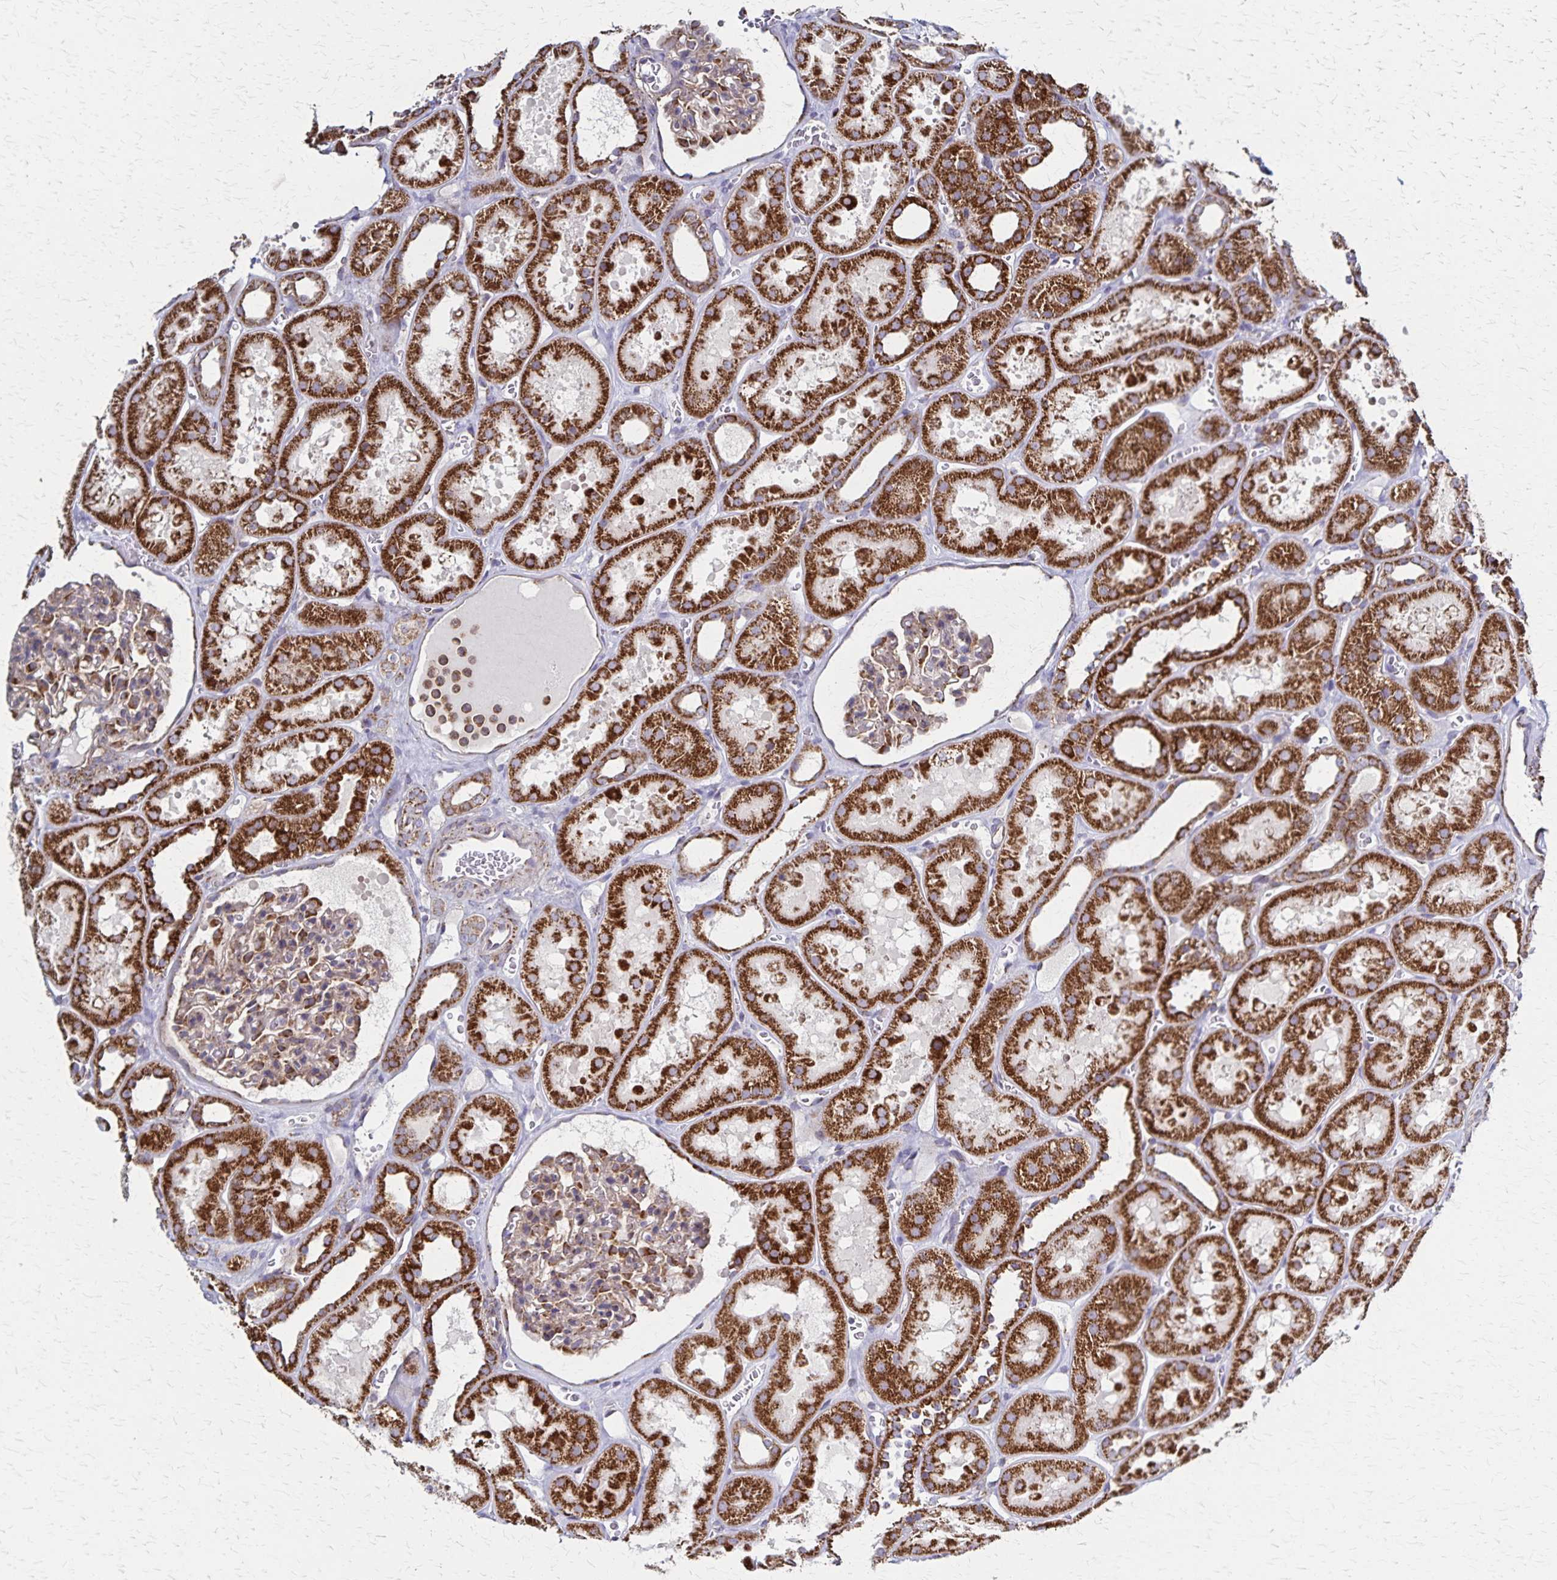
{"staining": {"intensity": "strong", "quantity": "<25%", "location": "cytoplasmic/membranous"}, "tissue": "kidney", "cell_type": "Cells in glomeruli", "image_type": "normal", "snomed": [{"axis": "morphology", "description": "Normal tissue, NOS"}, {"axis": "topography", "description": "Kidney"}], "caption": "Cells in glomeruli show medium levels of strong cytoplasmic/membranous staining in approximately <25% of cells in normal human kidney.", "gene": "NFS1", "patient": {"sex": "female", "age": 41}}